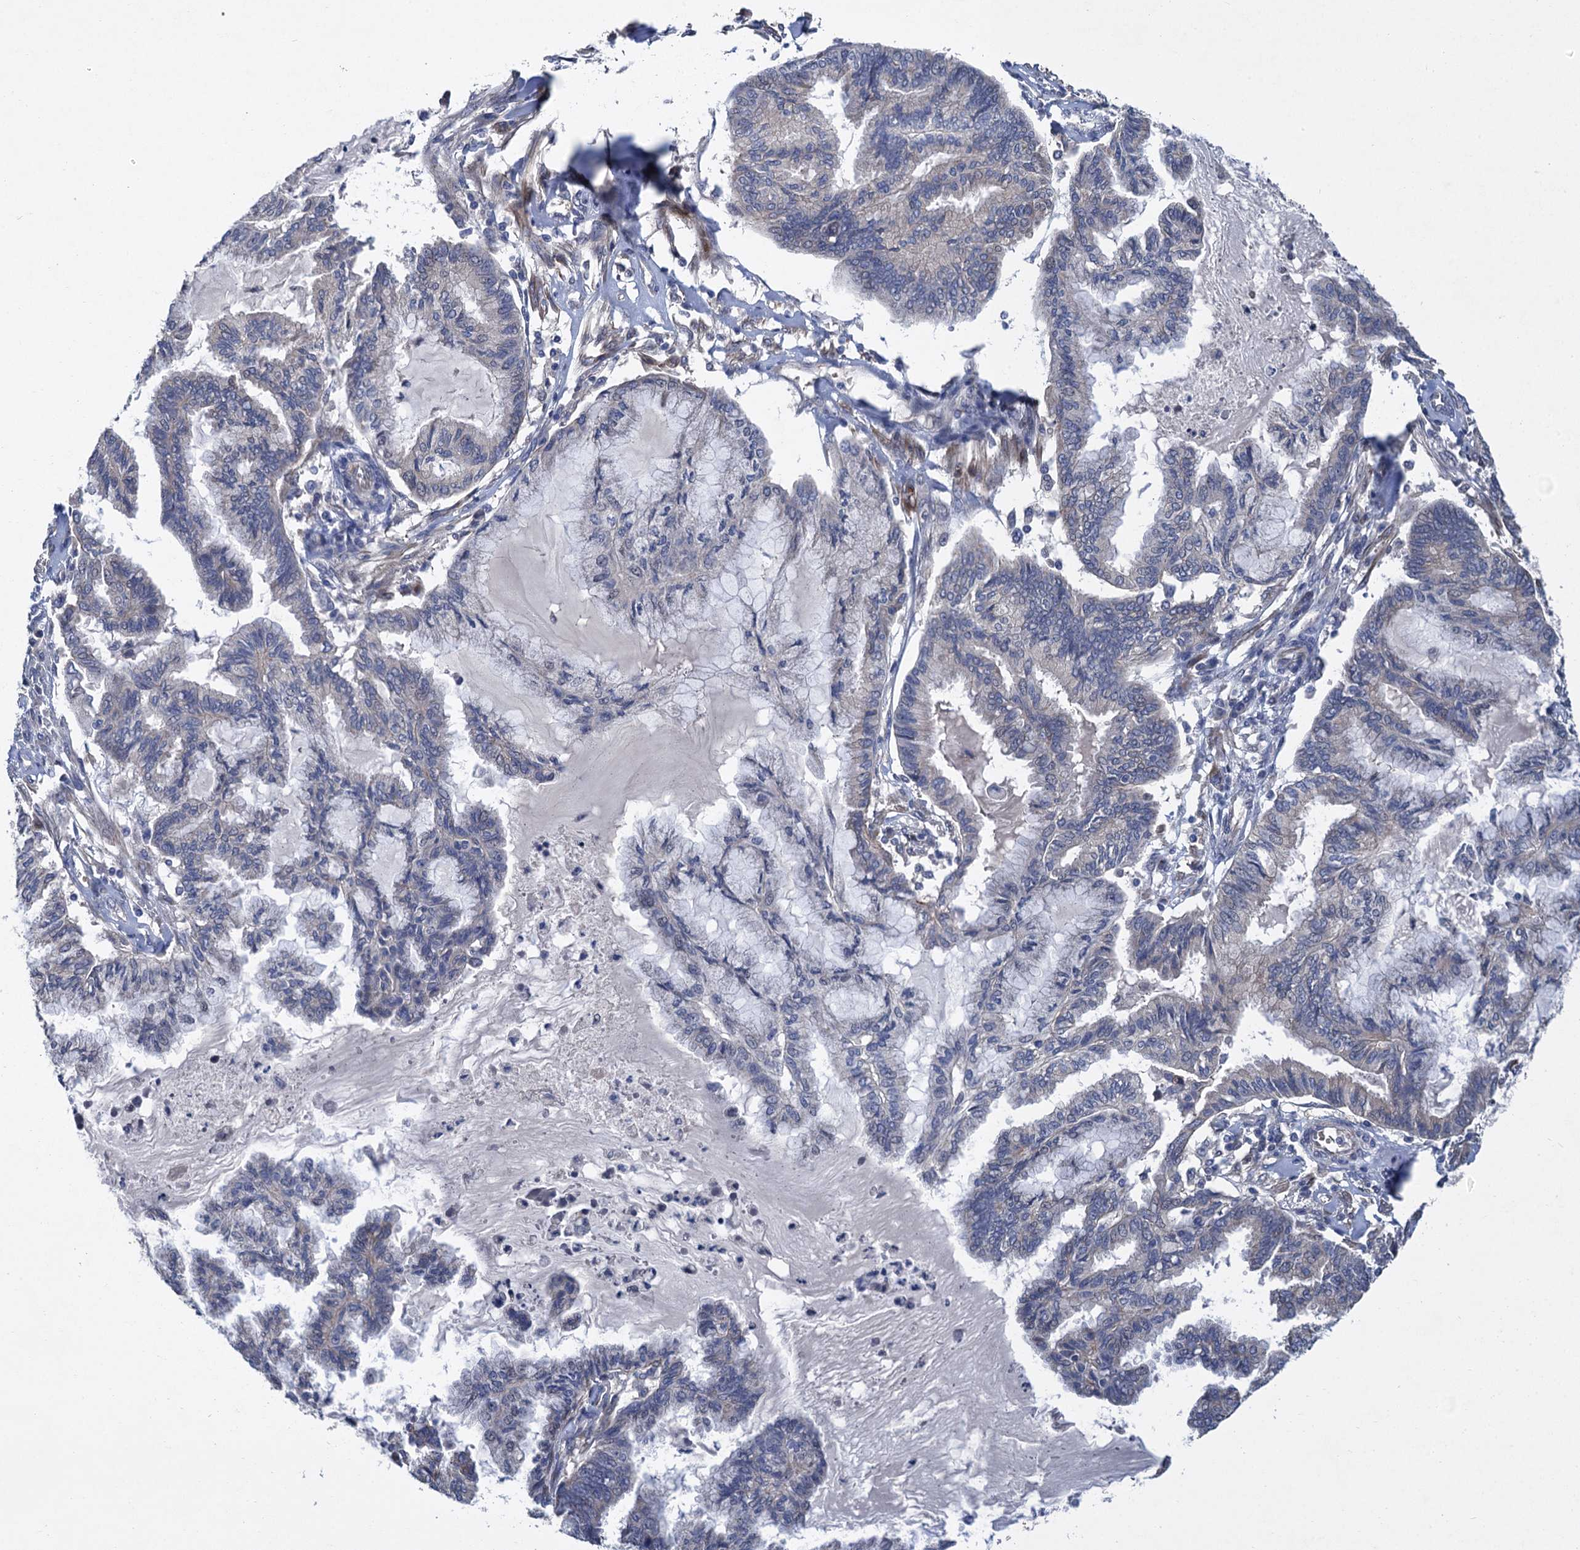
{"staining": {"intensity": "negative", "quantity": "none", "location": "none"}, "tissue": "endometrial cancer", "cell_type": "Tumor cells", "image_type": "cancer", "snomed": [{"axis": "morphology", "description": "Adenocarcinoma, NOS"}, {"axis": "topography", "description": "Endometrium"}], "caption": "Histopathology image shows no protein positivity in tumor cells of endometrial cancer tissue.", "gene": "TRAF7", "patient": {"sex": "female", "age": 86}}